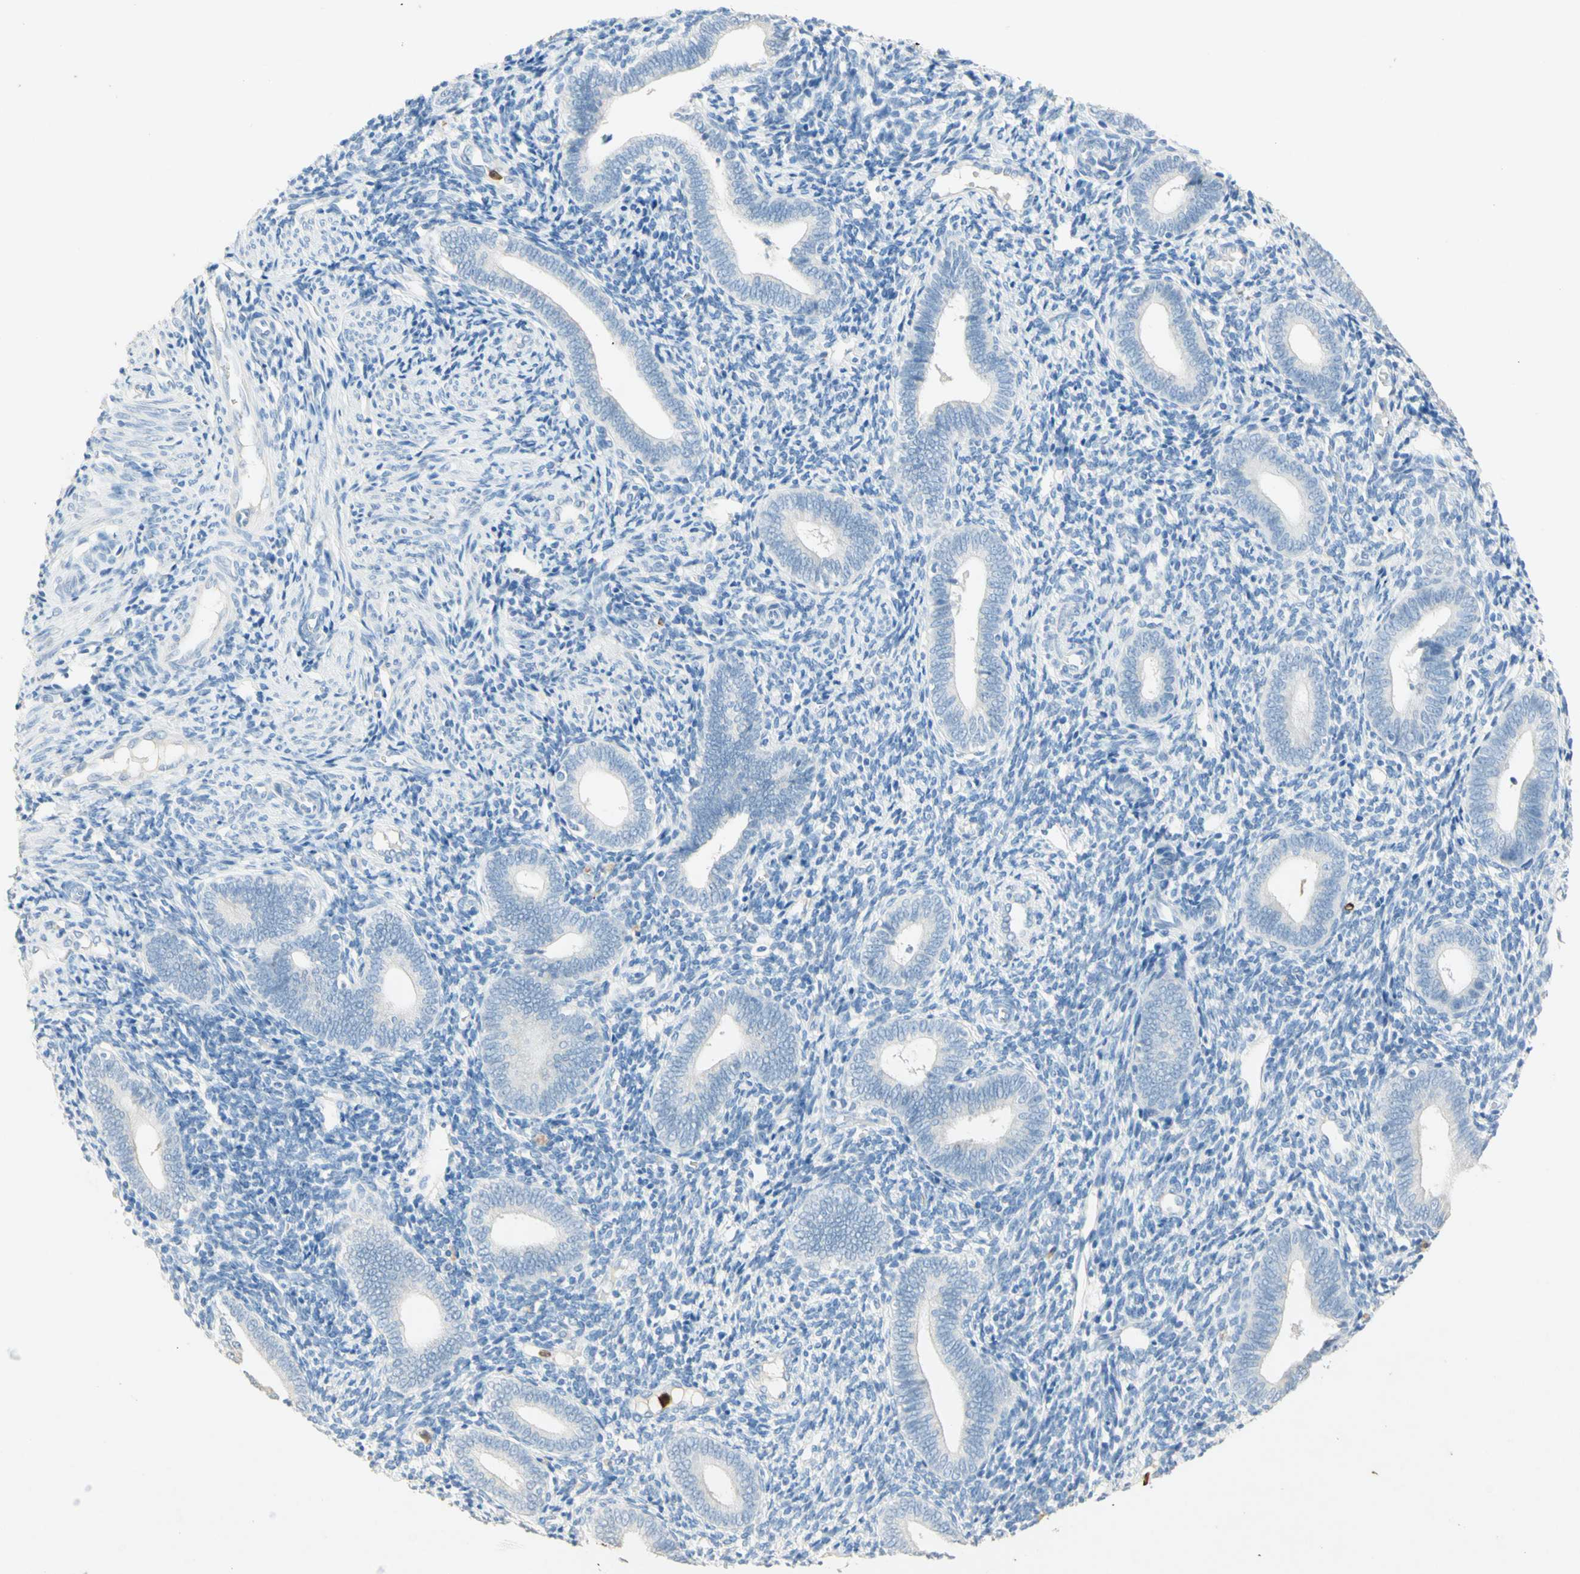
{"staining": {"intensity": "negative", "quantity": "none", "location": "none"}, "tissue": "endometrium", "cell_type": "Cells in endometrial stroma", "image_type": "normal", "snomed": [{"axis": "morphology", "description": "Normal tissue, NOS"}, {"axis": "topography", "description": "Uterus"}, {"axis": "topography", "description": "Endometrium"}], "caption": "High power microscopy image of an IHC photomicrograph of normal endometrium, revealing no significant expression in cells in endometrial stroma.", "gene": "NFKBIZ", "patient": {"sex": "female", "age": 33}}